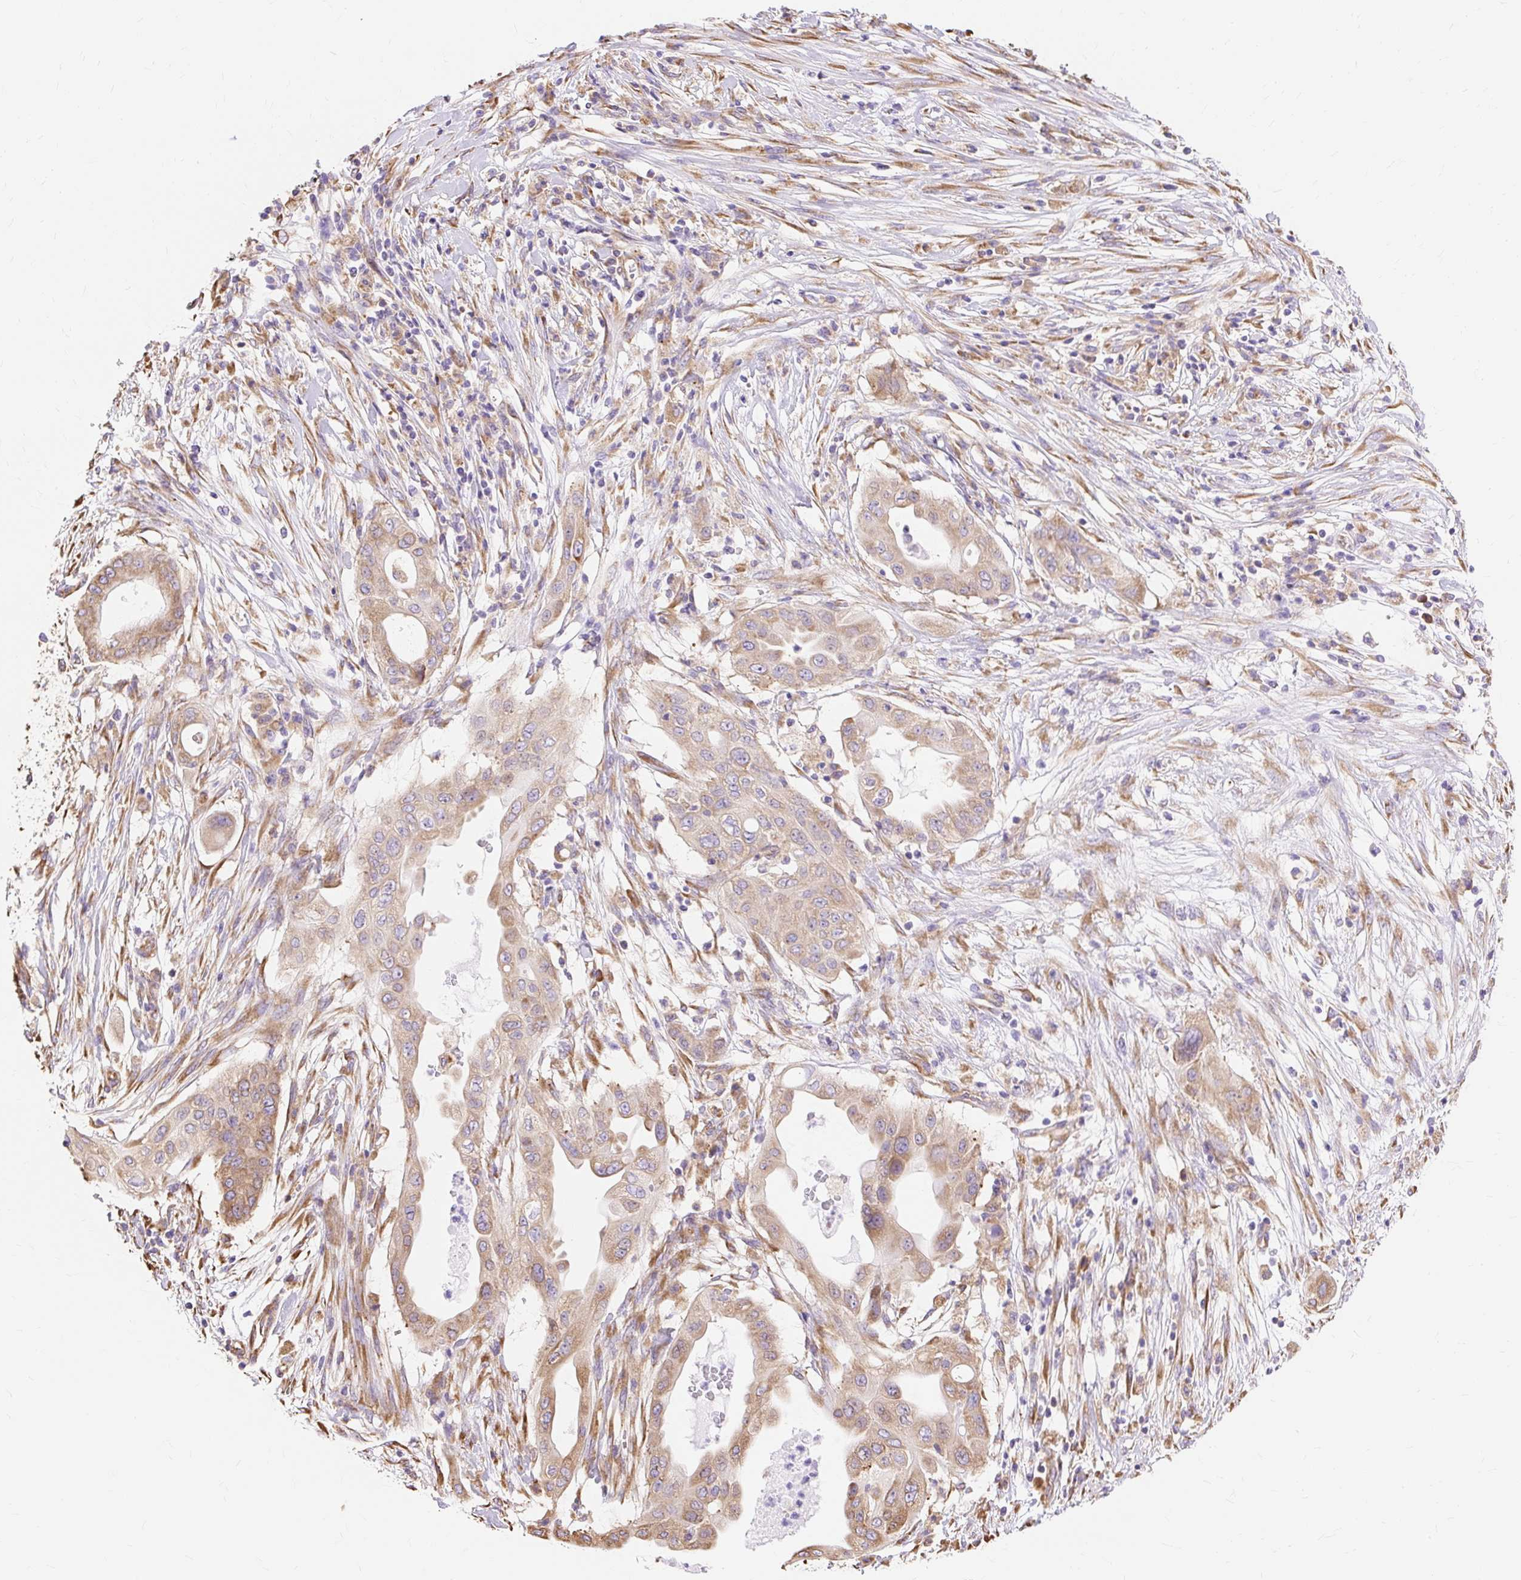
{"staining": {"intensity": "moderate", "quantity": ">75%", "location": "cytoplasmic/membranous"}, "tissue": "pancreatic cancer", "cell_type": "Tumor cells", "image_type": "cancer", "snomed": [{"axis": "morphology", "description": "Adenocarcinoma, NOS"}, {"axis": "topography", "description": "Pancreas"}], "caption": "Adenocarcinoma (pancreatic) stained with a protein marker shows moderate staining in tumor cells.", "gene": "RPS17", "patient": {"sex": "male", "age": 68}}